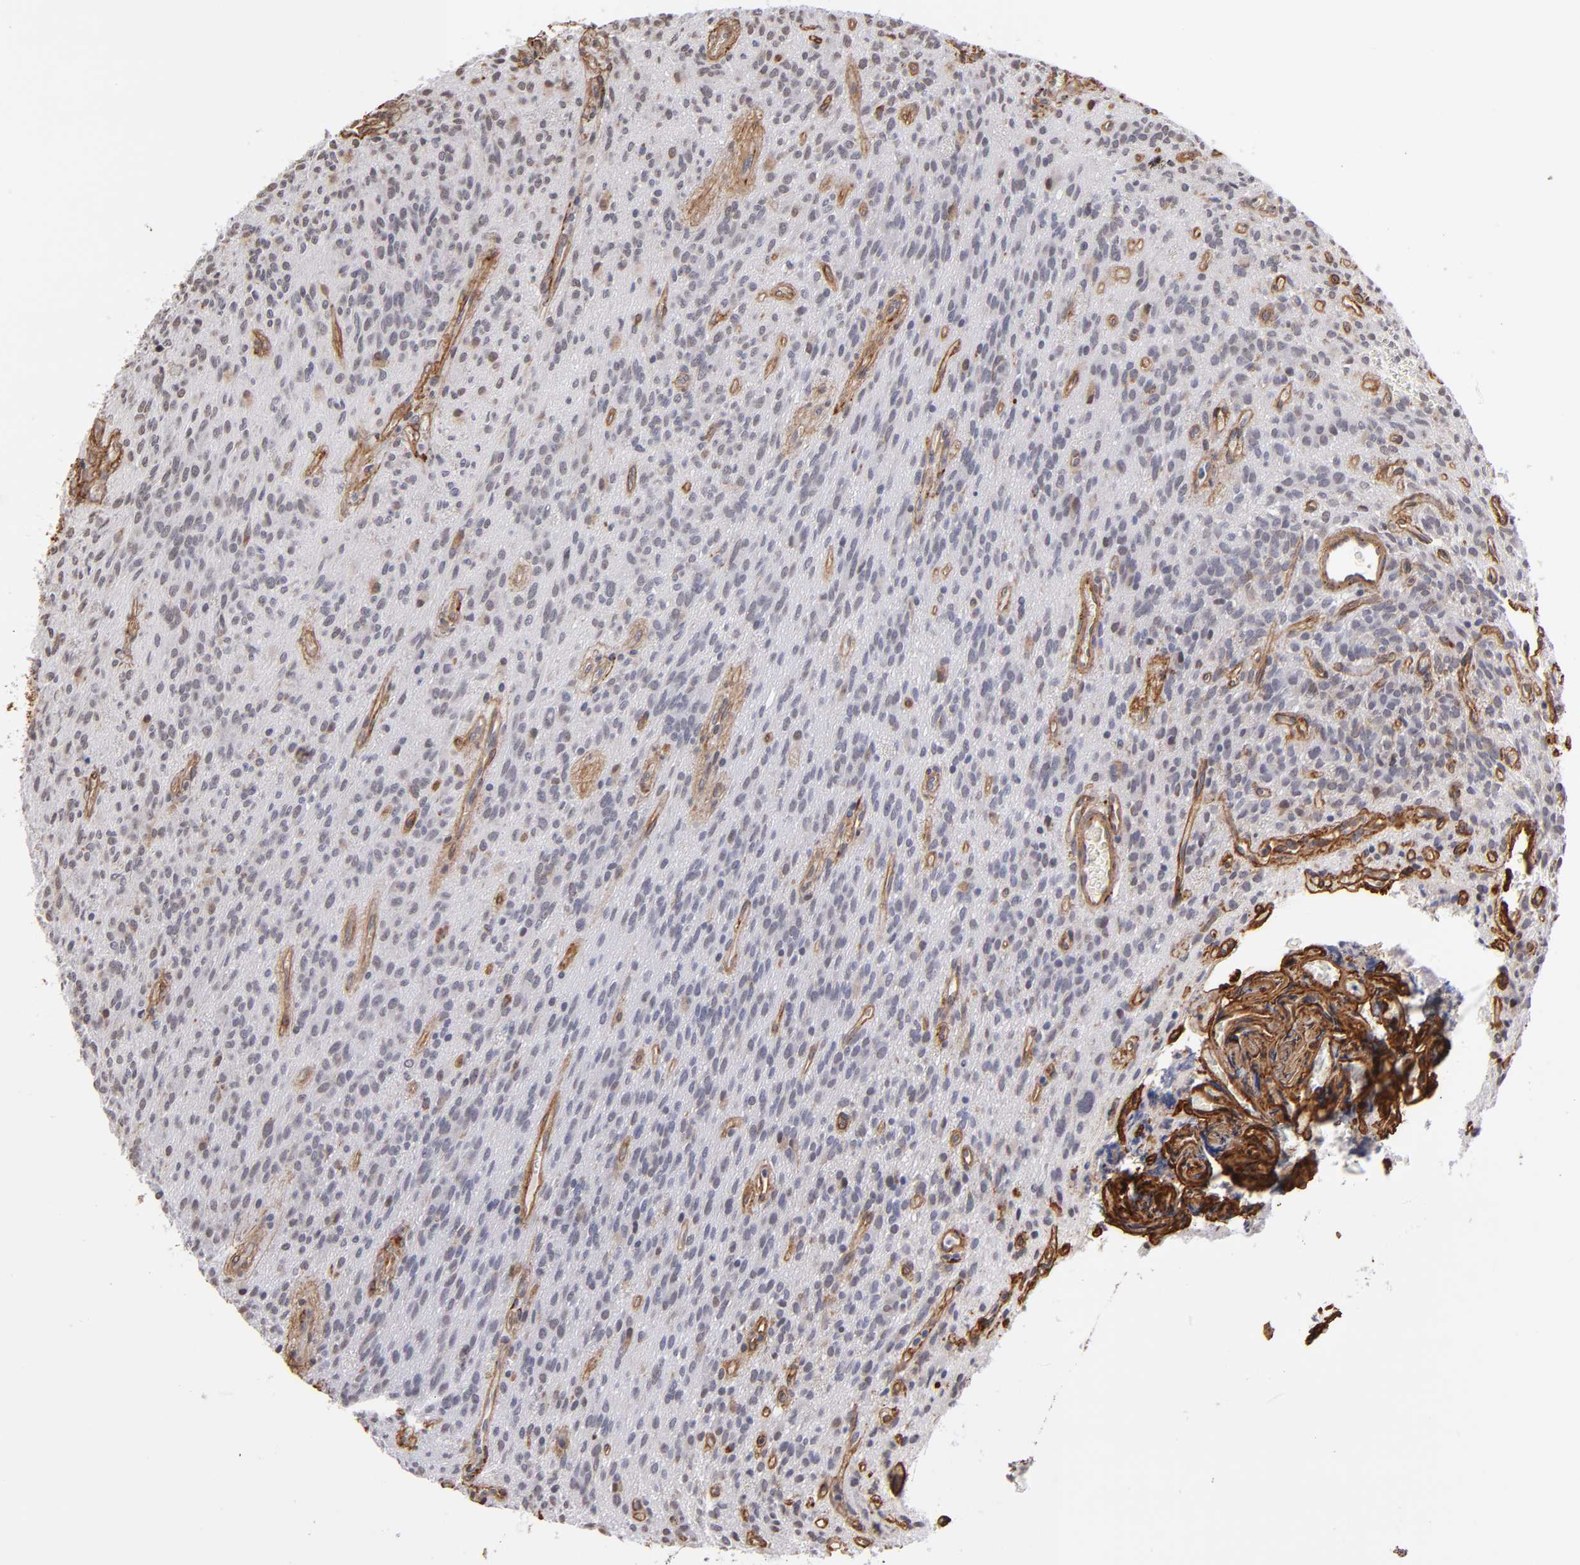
{"staining": {"intensity": "negative", "quantity": "none", "location": "none"}, "tissue": "glioma", "cell_type": "Tumor cells", "image_type": "cancer", "snomed": [{"axis": "morphology", "description": "Glioma, malignant, Low grade"}, {"axis": "topography", "description": "Brain"}], "caption": "An IHC image of glioma is shown. There is no staining in tumor cells of glioma.", "gene": "LAMC1", "patient": {"sex": "female", "age": 15}}